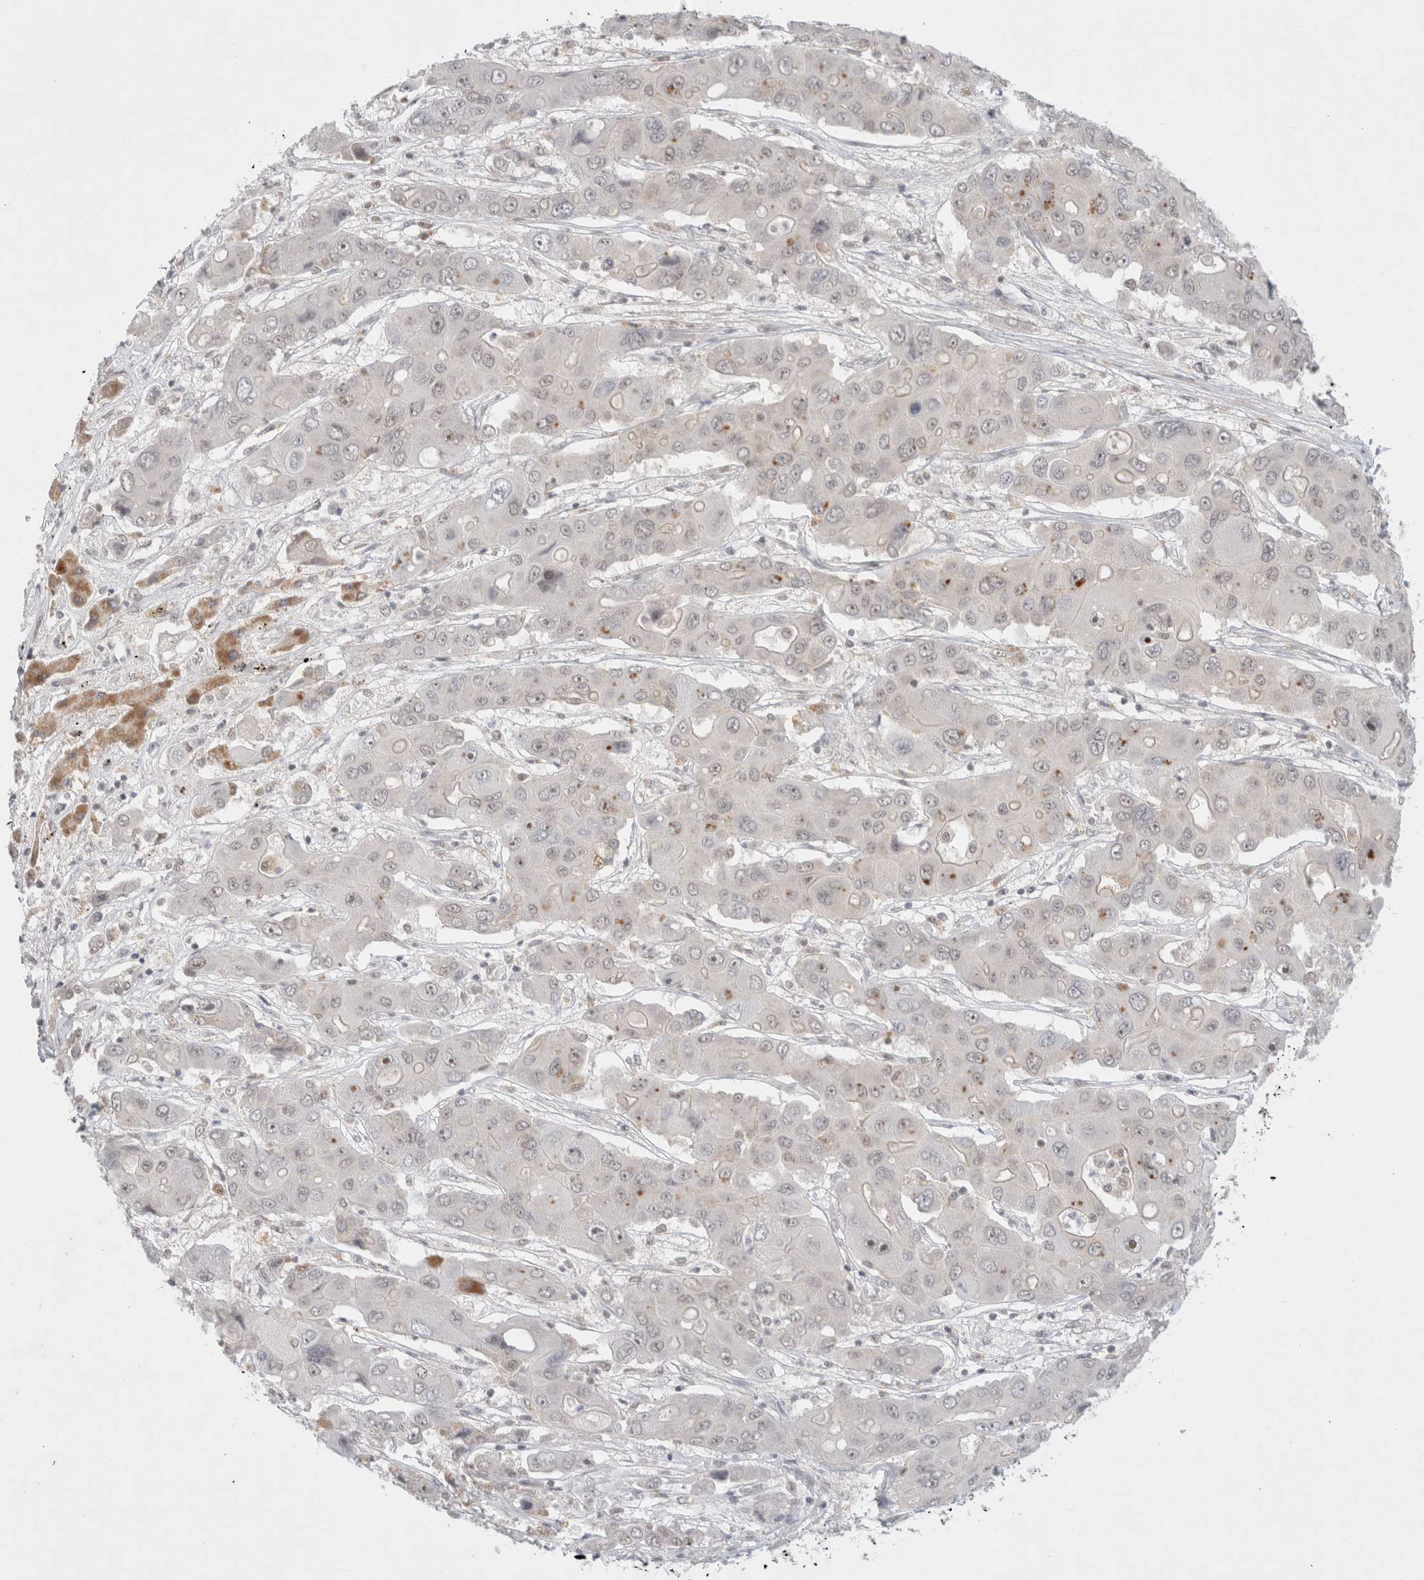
{"staining": {"intensity": "negative", "quantity": "none", "location": "none"}, "tissue": "liver cancer", "cell_type": "Tumor cells", "image_type": "cancer", "snomed": [{"axis": "morphology", "description": "Cholangiocarcinoma"}, {"axis": "topography", "description": "Liver"}], "caption": "DAB (3,3'-diaminobenzidine) immunohistochemical staining of liver cholangiocarcinoma exhibits no significant expression in tumor cells.", "gene": "FBXO42", "patient": {"sex": "male", "age": 67}}